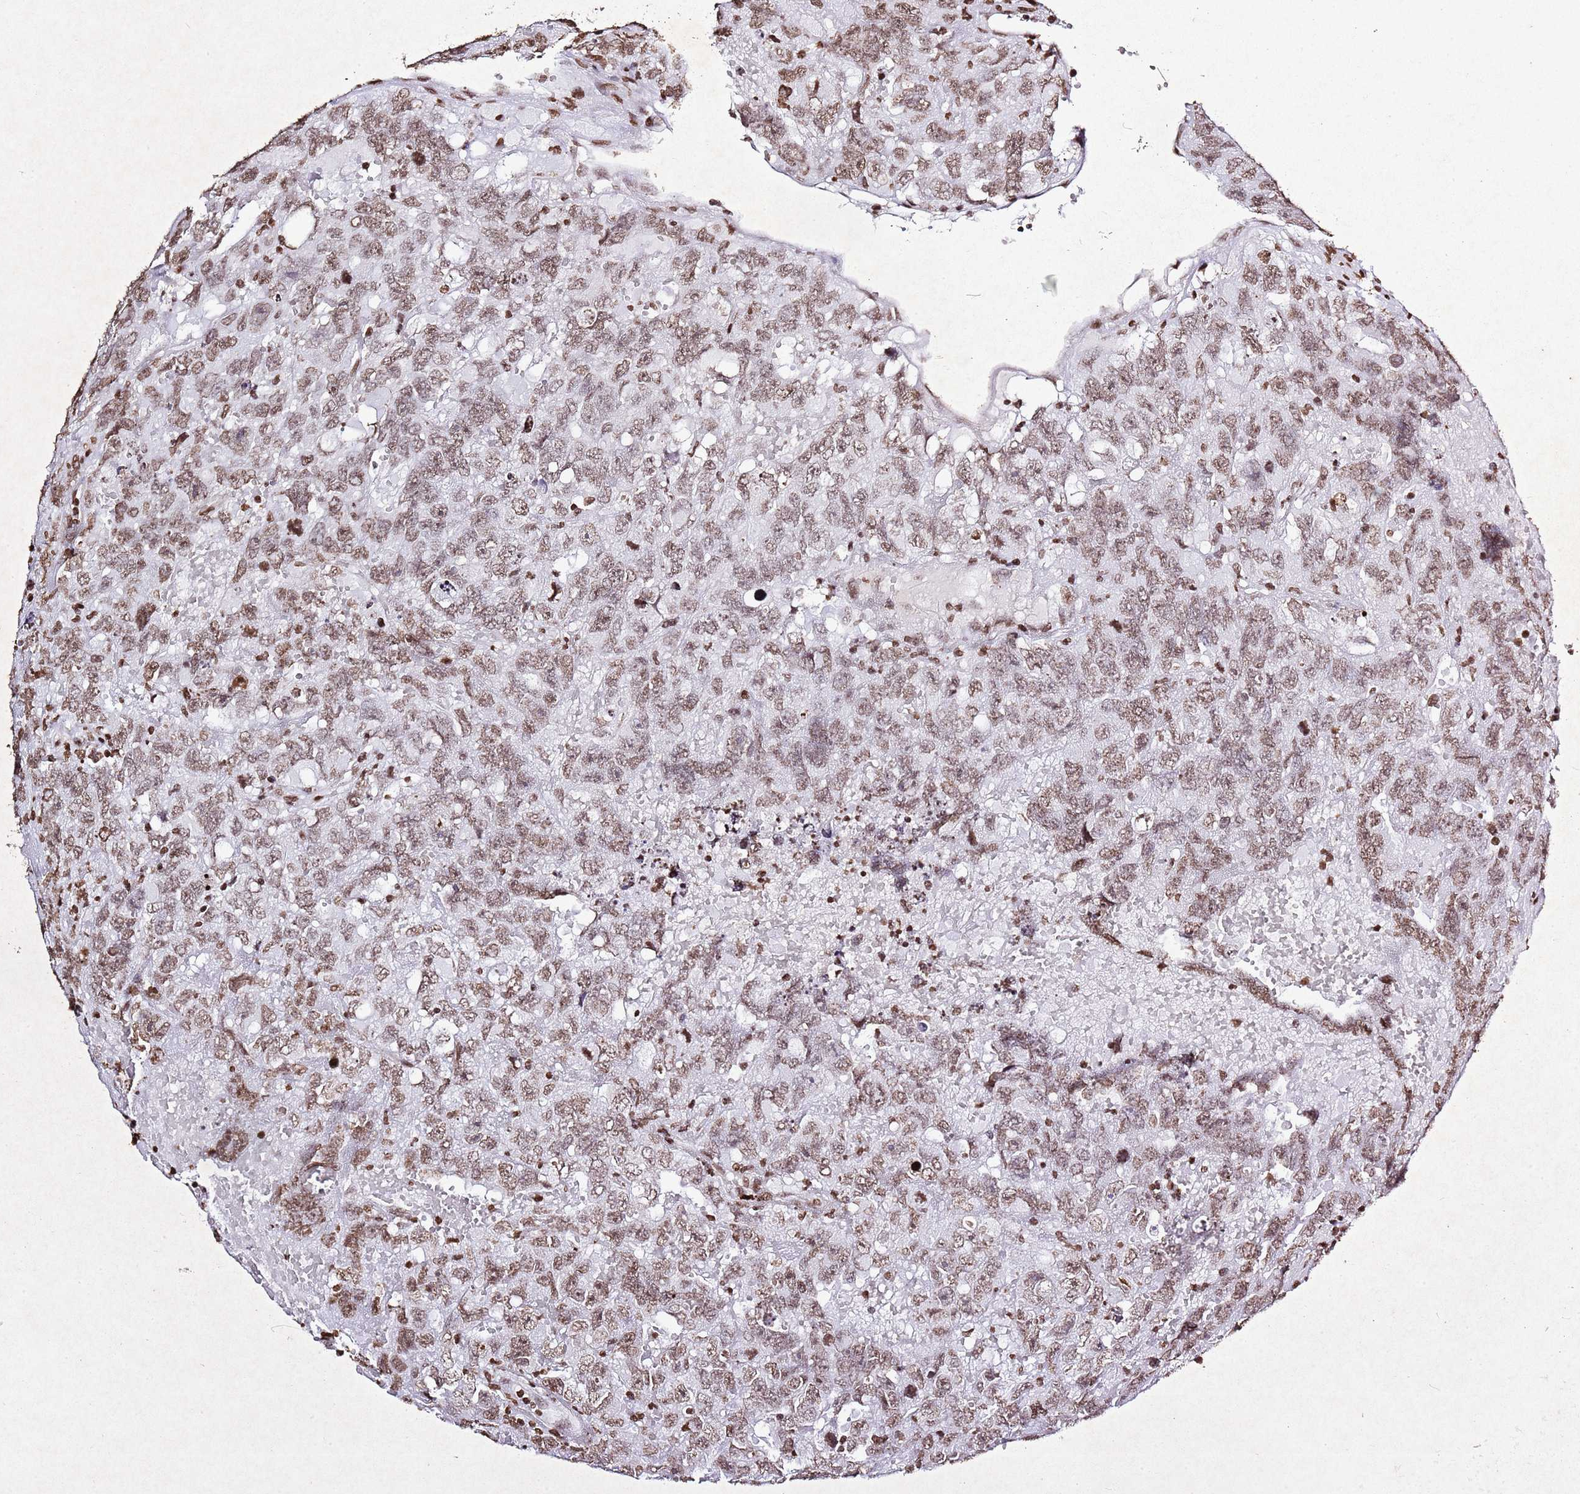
{"staining": {"intensity": "moderate", "quantity": ">75%", "location": "nuclear"}, "tissue": "testis cancer", "cell_type": "Tumor cells", "image_type": "cancer", "snomed": [{"axis": "morphology", "description": "Carcinoma, Embryonal, NOS"}, {"axis": "topography", "description": "Testis"}], "caption": "Immunohistochemical staining of testis cancer shows medium levels of moderate nuclear positivity in about >75% of tumor cells. The protein is shown in brown color, while the nuclei are stained blue.", "gene": "BMAL1", "patient": {"sex": "male", "age": 45}}